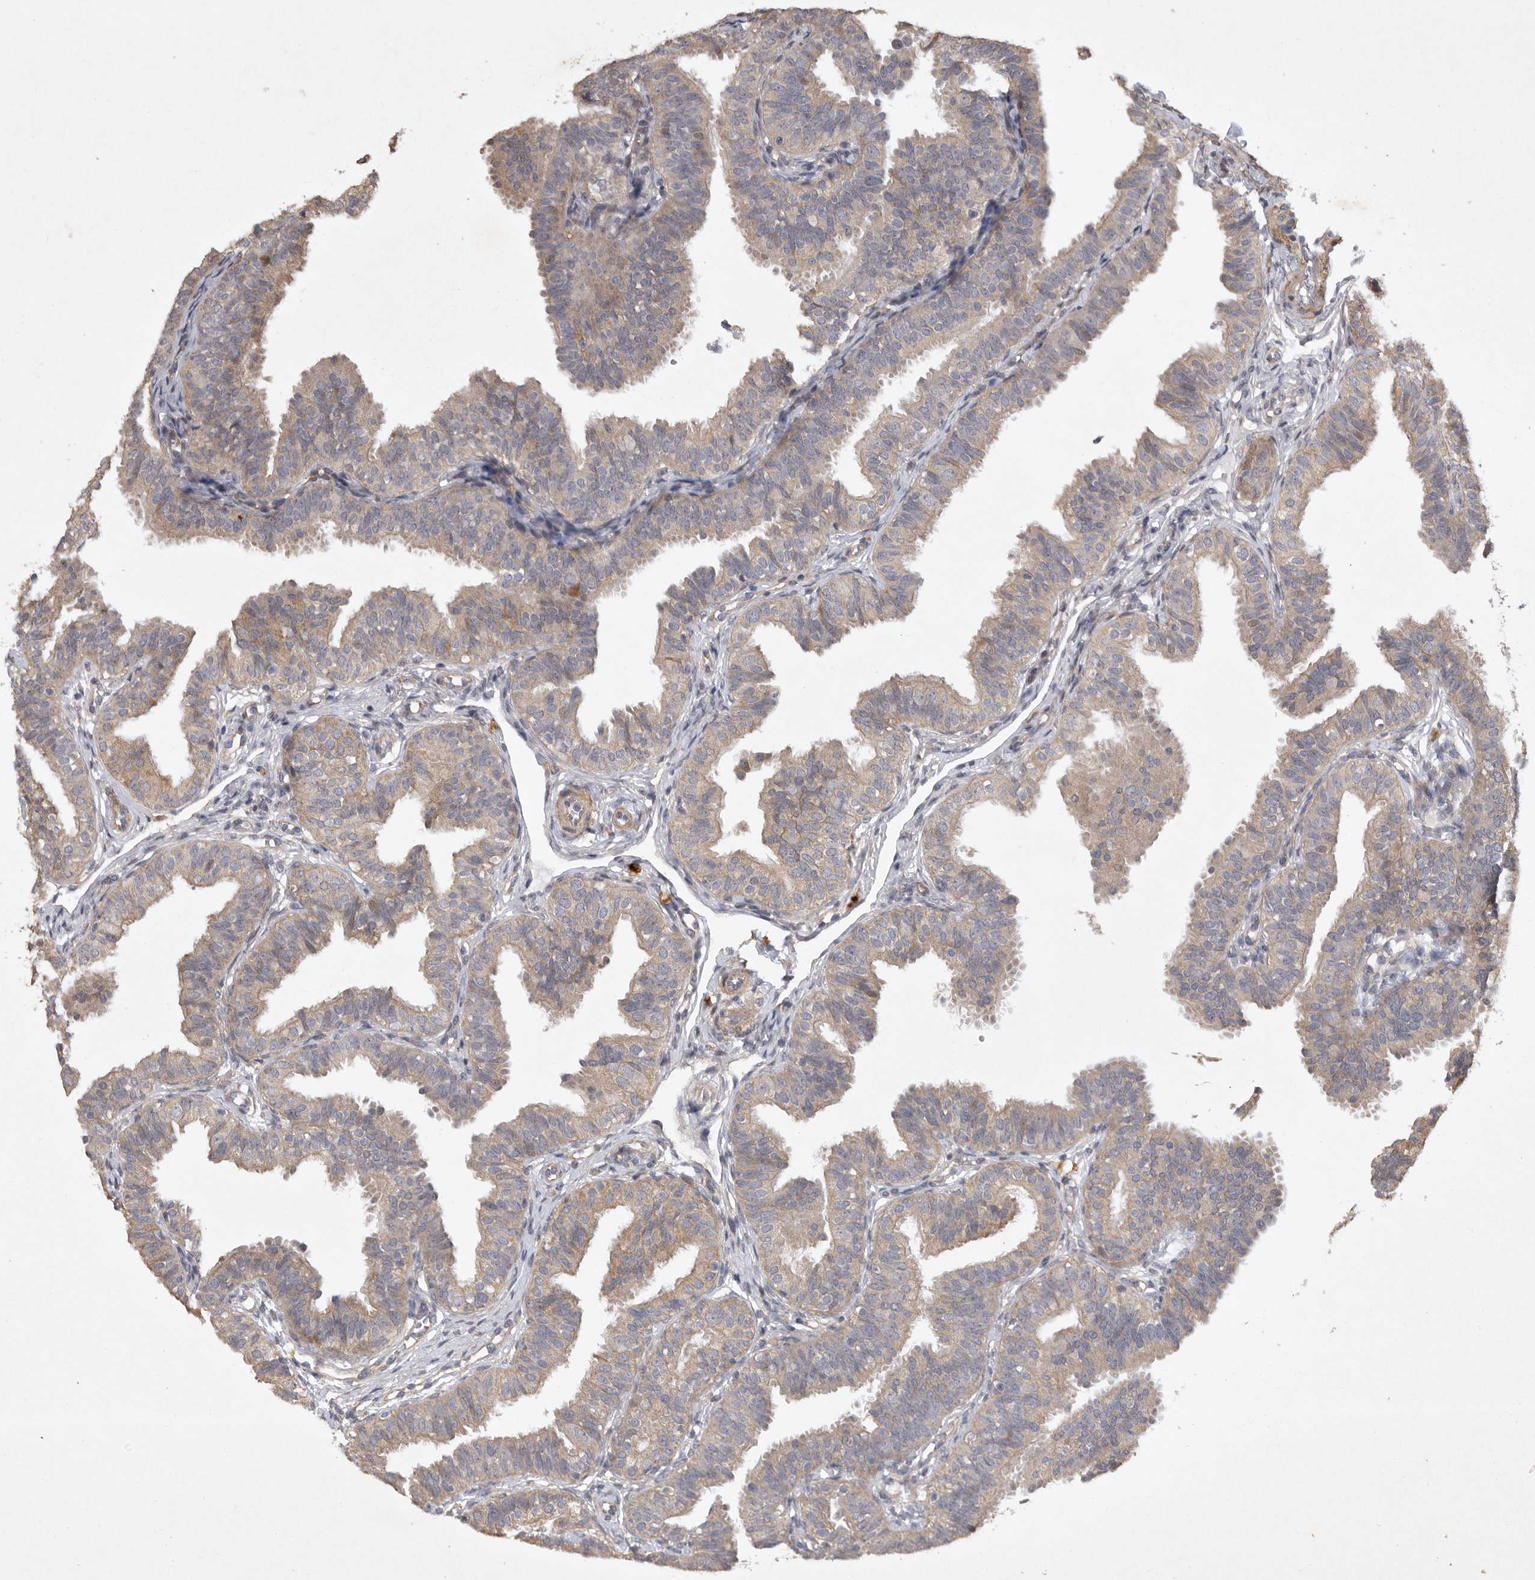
{"staining": {"intensity": "weak", "quantity": "25%-75%", "location": "cytoplasmic/membranous"}, "tissue": "fallopian tube", "cell_type": "Glandular cells", "image_type": "normal", "snomed": [{"axis": "morphology", "description": "Normal tissue, NOS"}, {"axis": "topography", "description": "Fallopian tube"}], "caption": "An IHC micrograph of unremarkable tissue is shown. Protein staining in brown highlights weak cytoplasmic/membranous positivity in fallopian tube within glandular cells. (DAB IHC, brown staining for protein, blue staining for nuclei).", "gene": "EDEM3", "patient": {"sex": "female", "age": 35}}